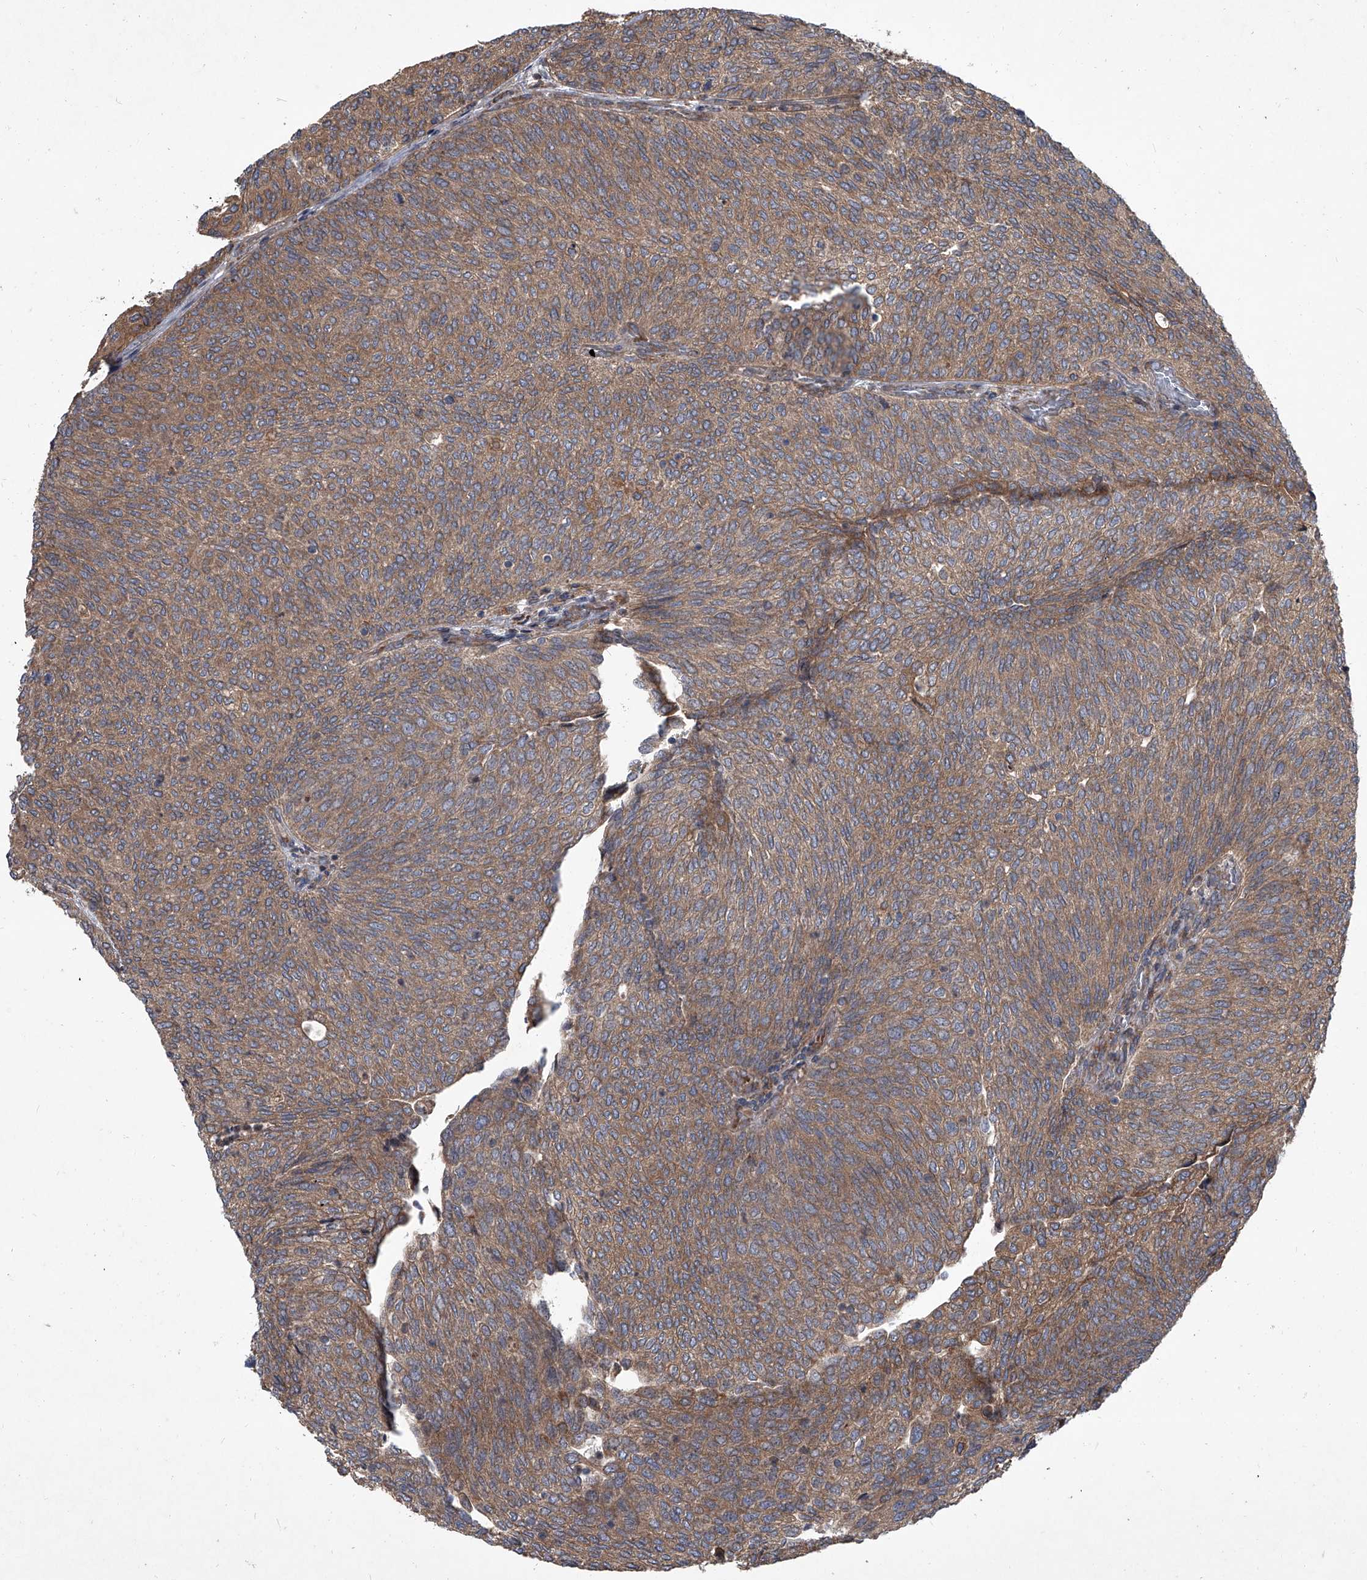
{"staining": {"intensity": "moderate", "quantity": ">75%", "location": "cytoplasmic/membranous"}, "tissue": "urothelial cancer", "cell_type": "Tumor cells", "image_type": "cancer", "snomed": [{"axis": "morphology", "description": "Urothelial carcinoma, Low grade"}, {"axis": "topography", "description": "Urinary bladder"}], "caption": "Low-grade urothelial carcinoma tissue shows moderate cytoplasmic/membranous staining in about >75% of tumor cells, visualized by immunohistochemistry. (DAB IHC with brightfield microscopy, high magnification).", "gene": "EVA1C", "patient": {"sex": "female", "age": 79}}